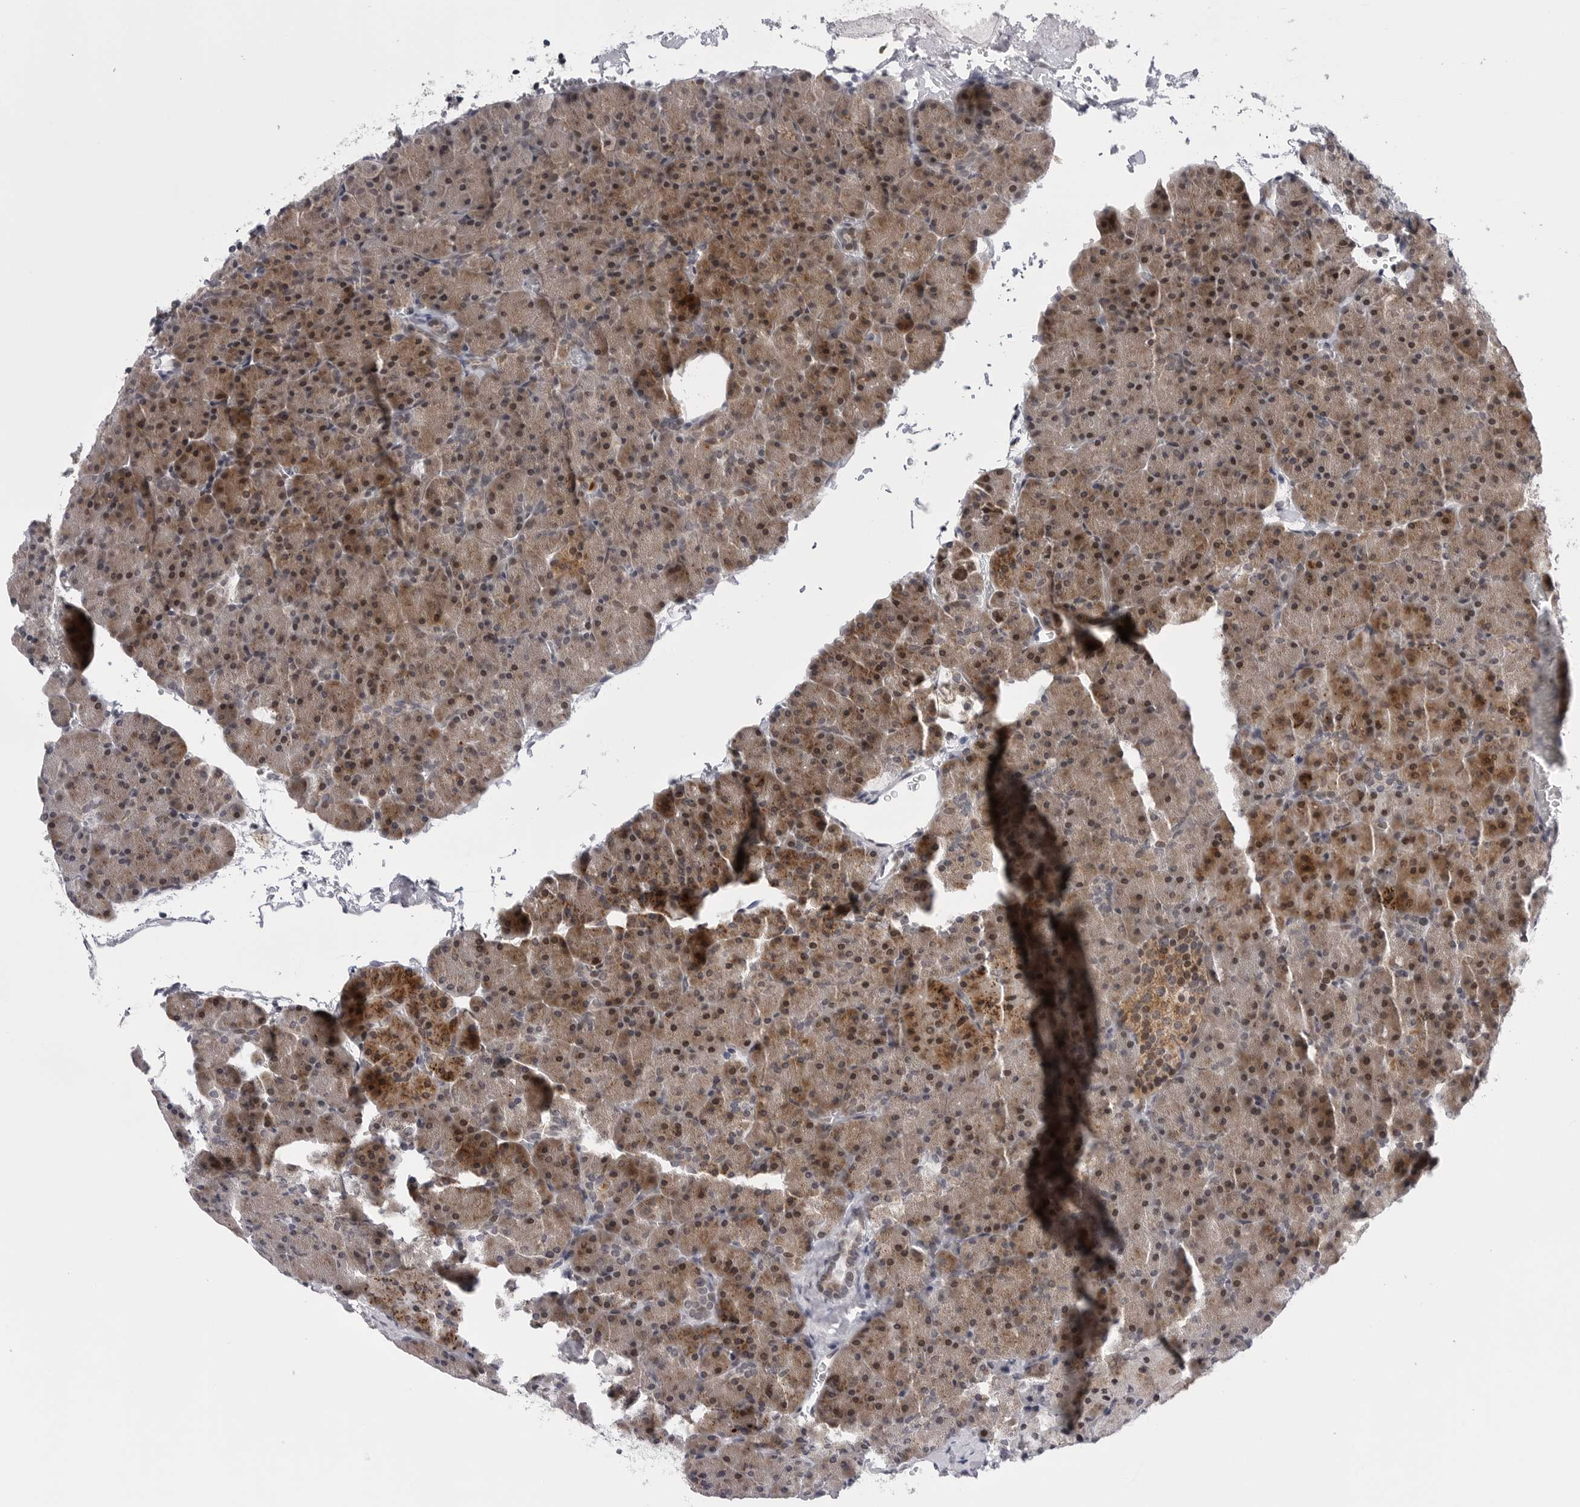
{"staining": {"intensity": "moderate", "quantity": ">75%", "location": "cytoplasmic/membranous,nuclear"}, "tissue": "pancreas", "cell_type": "Exocrine glandular cells", "image_type": "normal", "snomed": [{"axis": "morphology", "description": "Normal tissue, NOS"}, {"axis": "morphology", "description": "Carcinoid, malignant, NOS"}, {"axis": "topography", "description": "Pancreas"}], "caption": "Protein staining of unremarkable pancreas exhibits moderate cytoplasmic/membranous,nuclear positivity in approximately >75% of exocrine glandular cells.", "gene": "CDK20", "patient": {"sex": "female", "age": 35}}